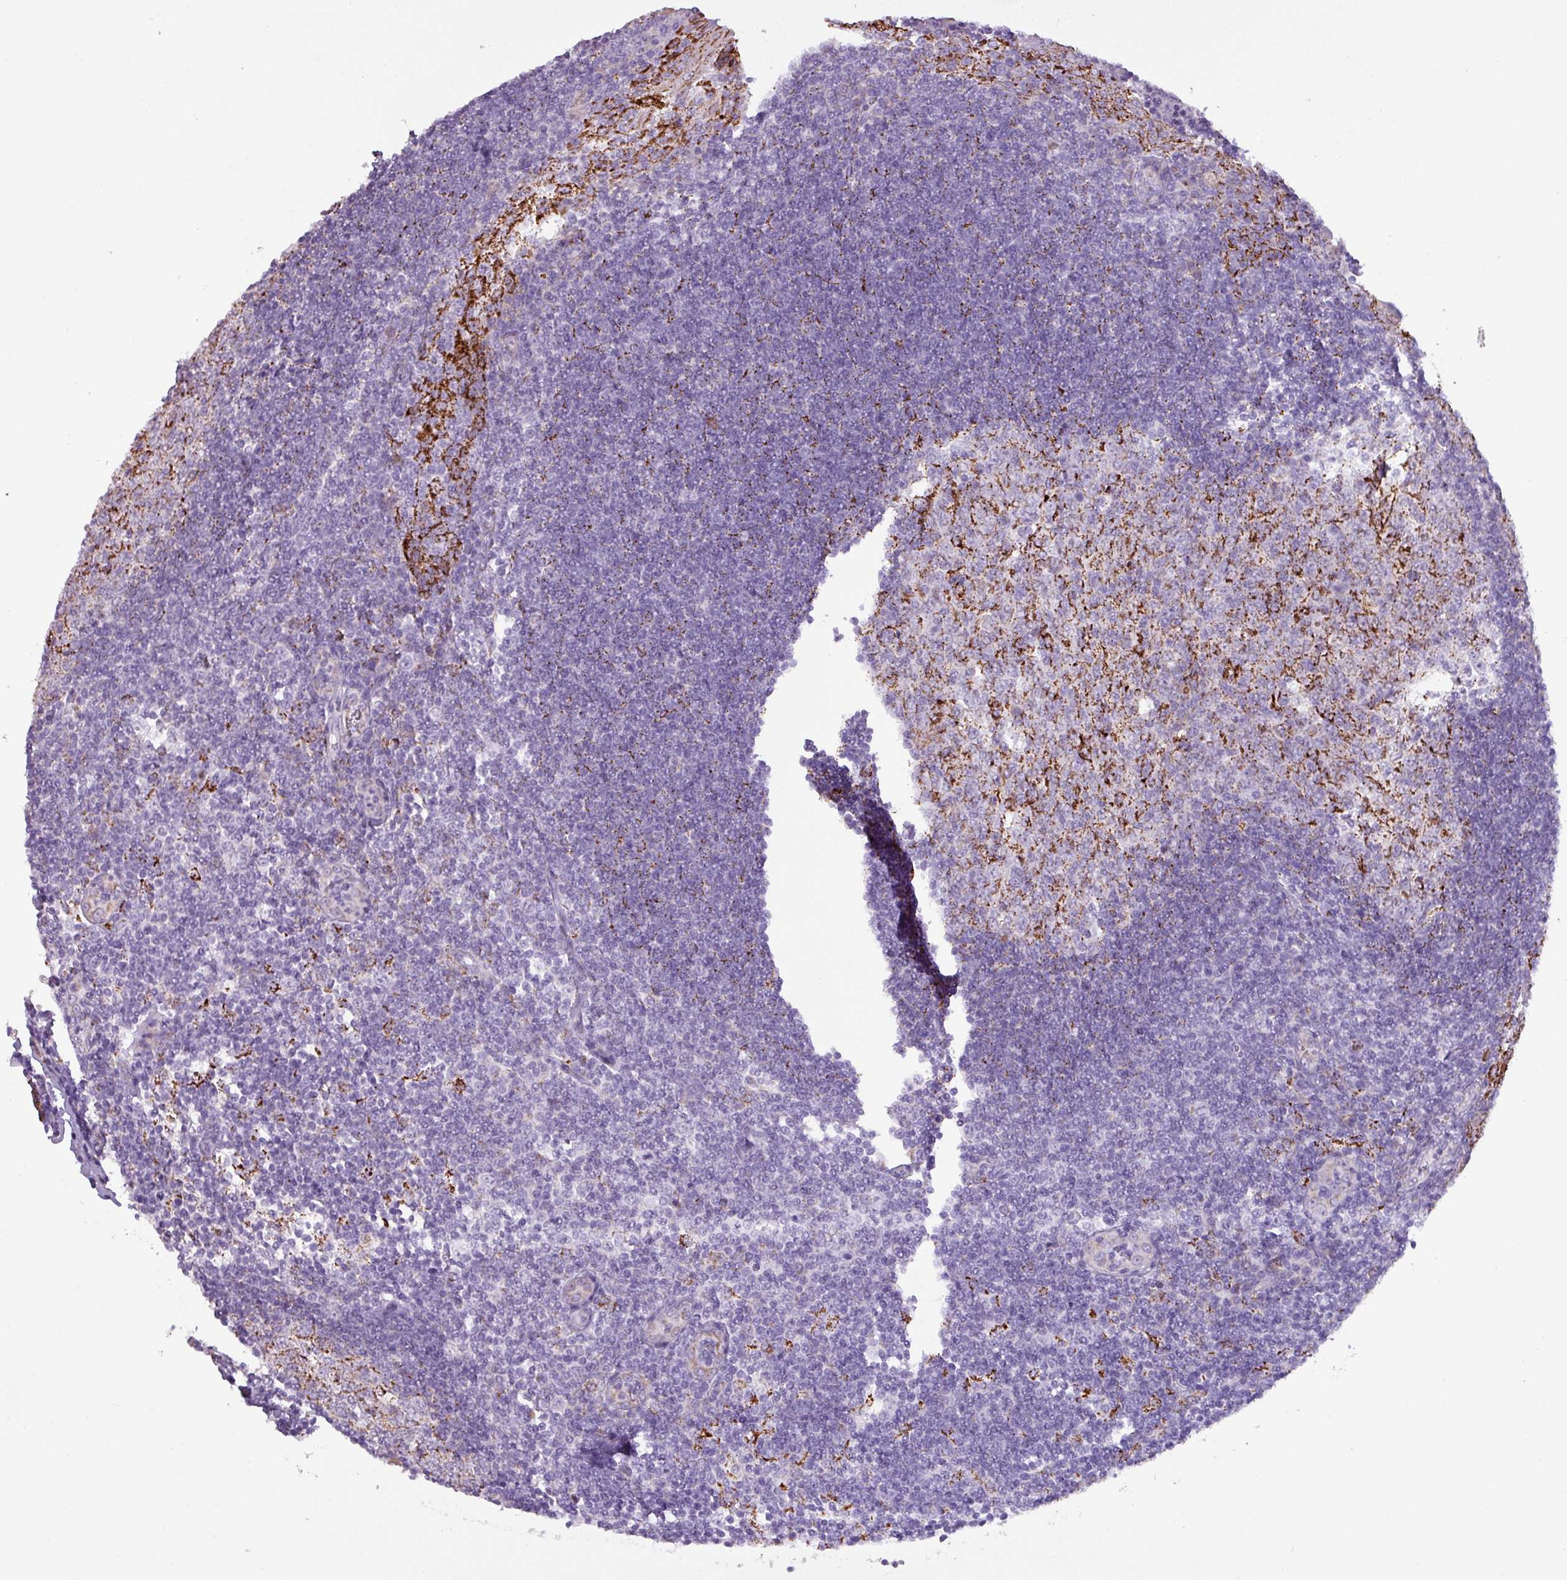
{"staining": {"intensity": "negative", "quantity": "none", "location": "none"}, "tissue": "tonsil", "cell_type": "Germinal center cells", "image_type": "normal", "snomed": [{"axis": "morphology", "description": "Normal tissue, NOS"}, {"axis": "topography", "description": "Tonsil"}], "caption": "Immunohistochemistry image of benign tonsil: tonsil stained with DAB shows no significant protein expression in germinal center cells. Brightfield microscopy of immunohistochemistry (IHC) stained with DAB (brown) and hematoxylin (blue), captured at high magnification.", "gene": "ZNF667", "patient": {"sex": "male", "age": 27}}